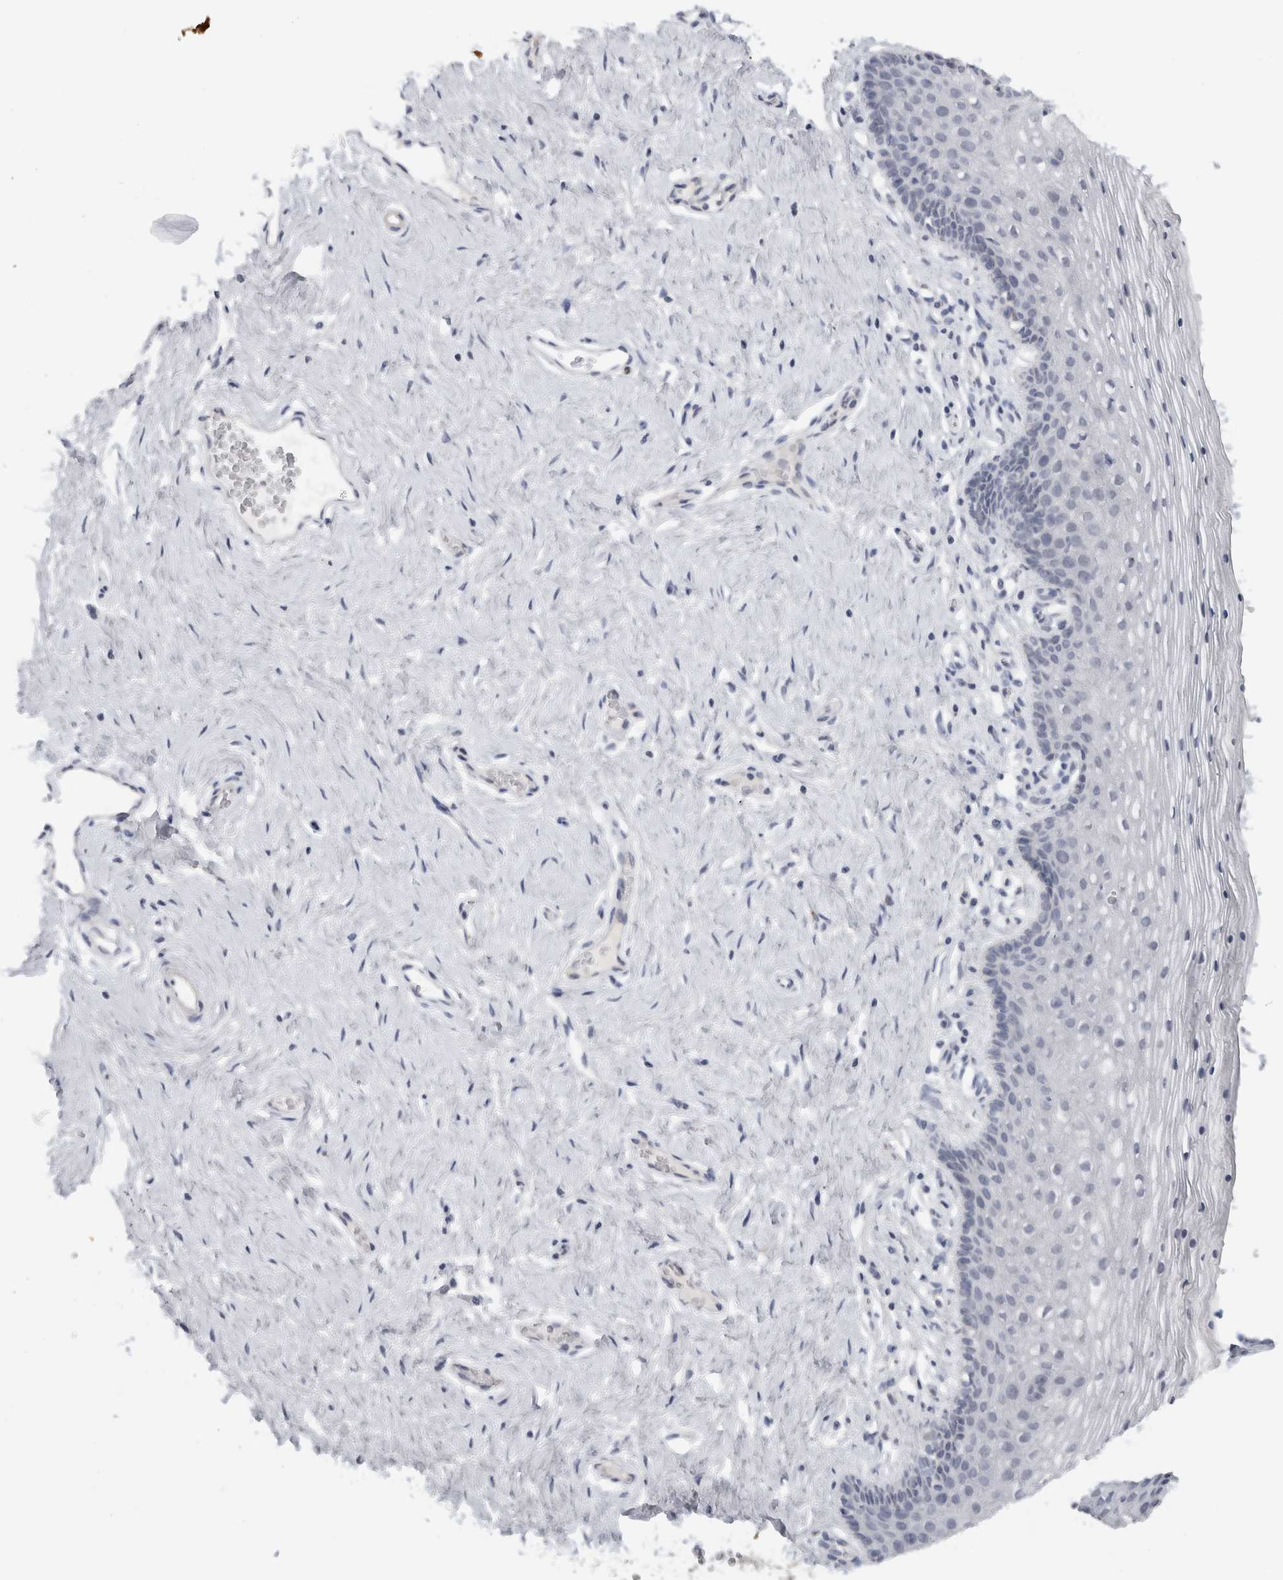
{"staining": {"intensity": "negative", "quantity": "none", "location": "none"}, "tissue": "vagina", "cell_type": "Squamous epithelial cells", "image_type": "normal", "snomed": [{"axis": "morphology", "description": "Normal tissue, NOS"}, {"axis": "topography", "description": "Vagina"}], "caption": "Immunohistochemistry (IHC) photomicrograph of unremarkable vagina stained for a protein (brown), which shows no positivity in squamous epithelial cells.", "gene": "MGAT1", "patient": {"sex": "female", "age": 32}}